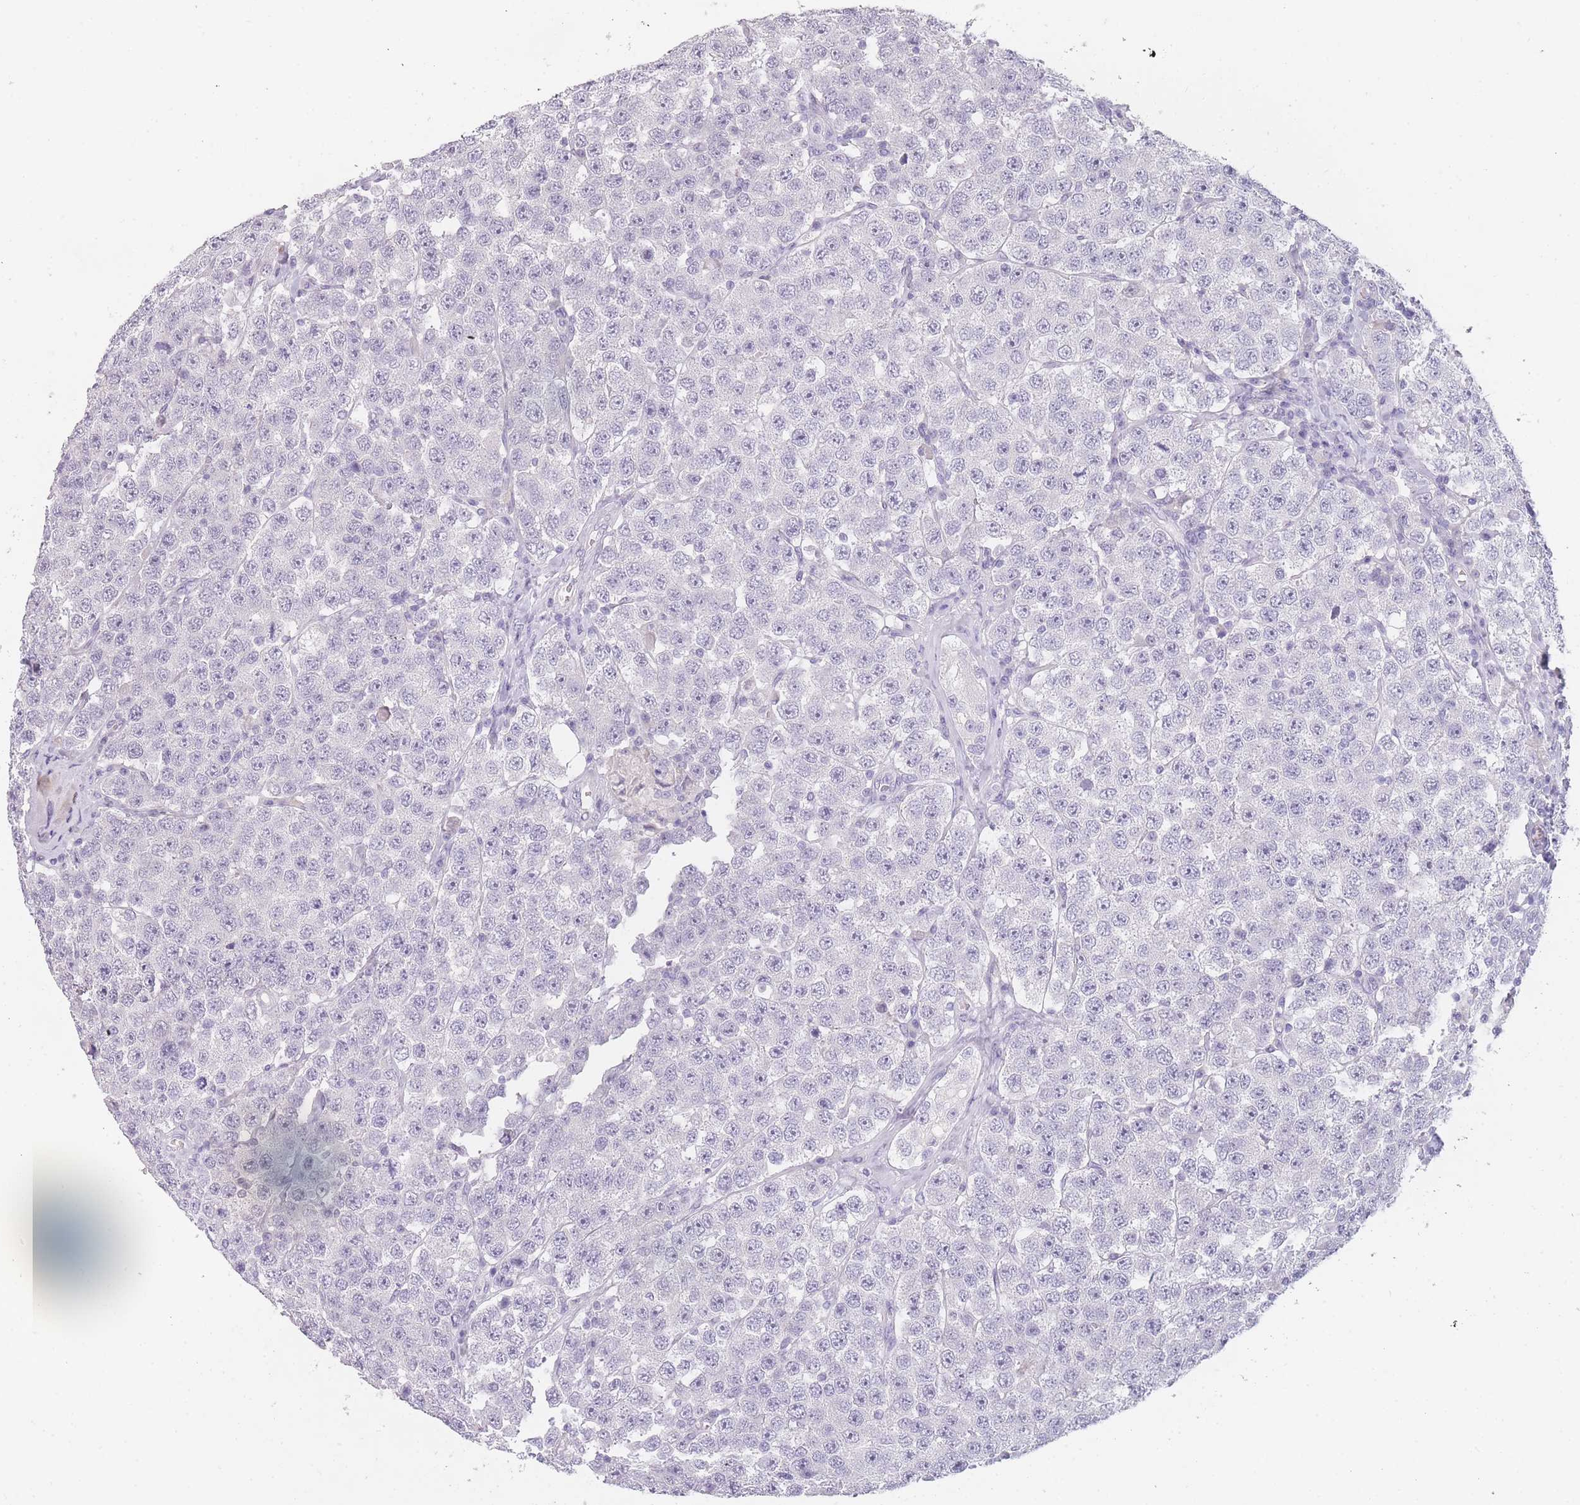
{"staining": {"intensity": "negative", "quantity": "none", "location": "none"}, "tissue": "testis cancer", "cell_type": "Tumor cells", "image_type": "cancer", "snomed": [{"axis": "morphology", "description": "Seminoma, NOS"}, {"axis": "topography", "description": "Testis"}], "caption": "The immunohistochemistry histopathology image has no significant positivity in tumor cells of seminoma (testis) tissue.", "gene": "INS", "patient": {"sex": "male", "age": 28}}